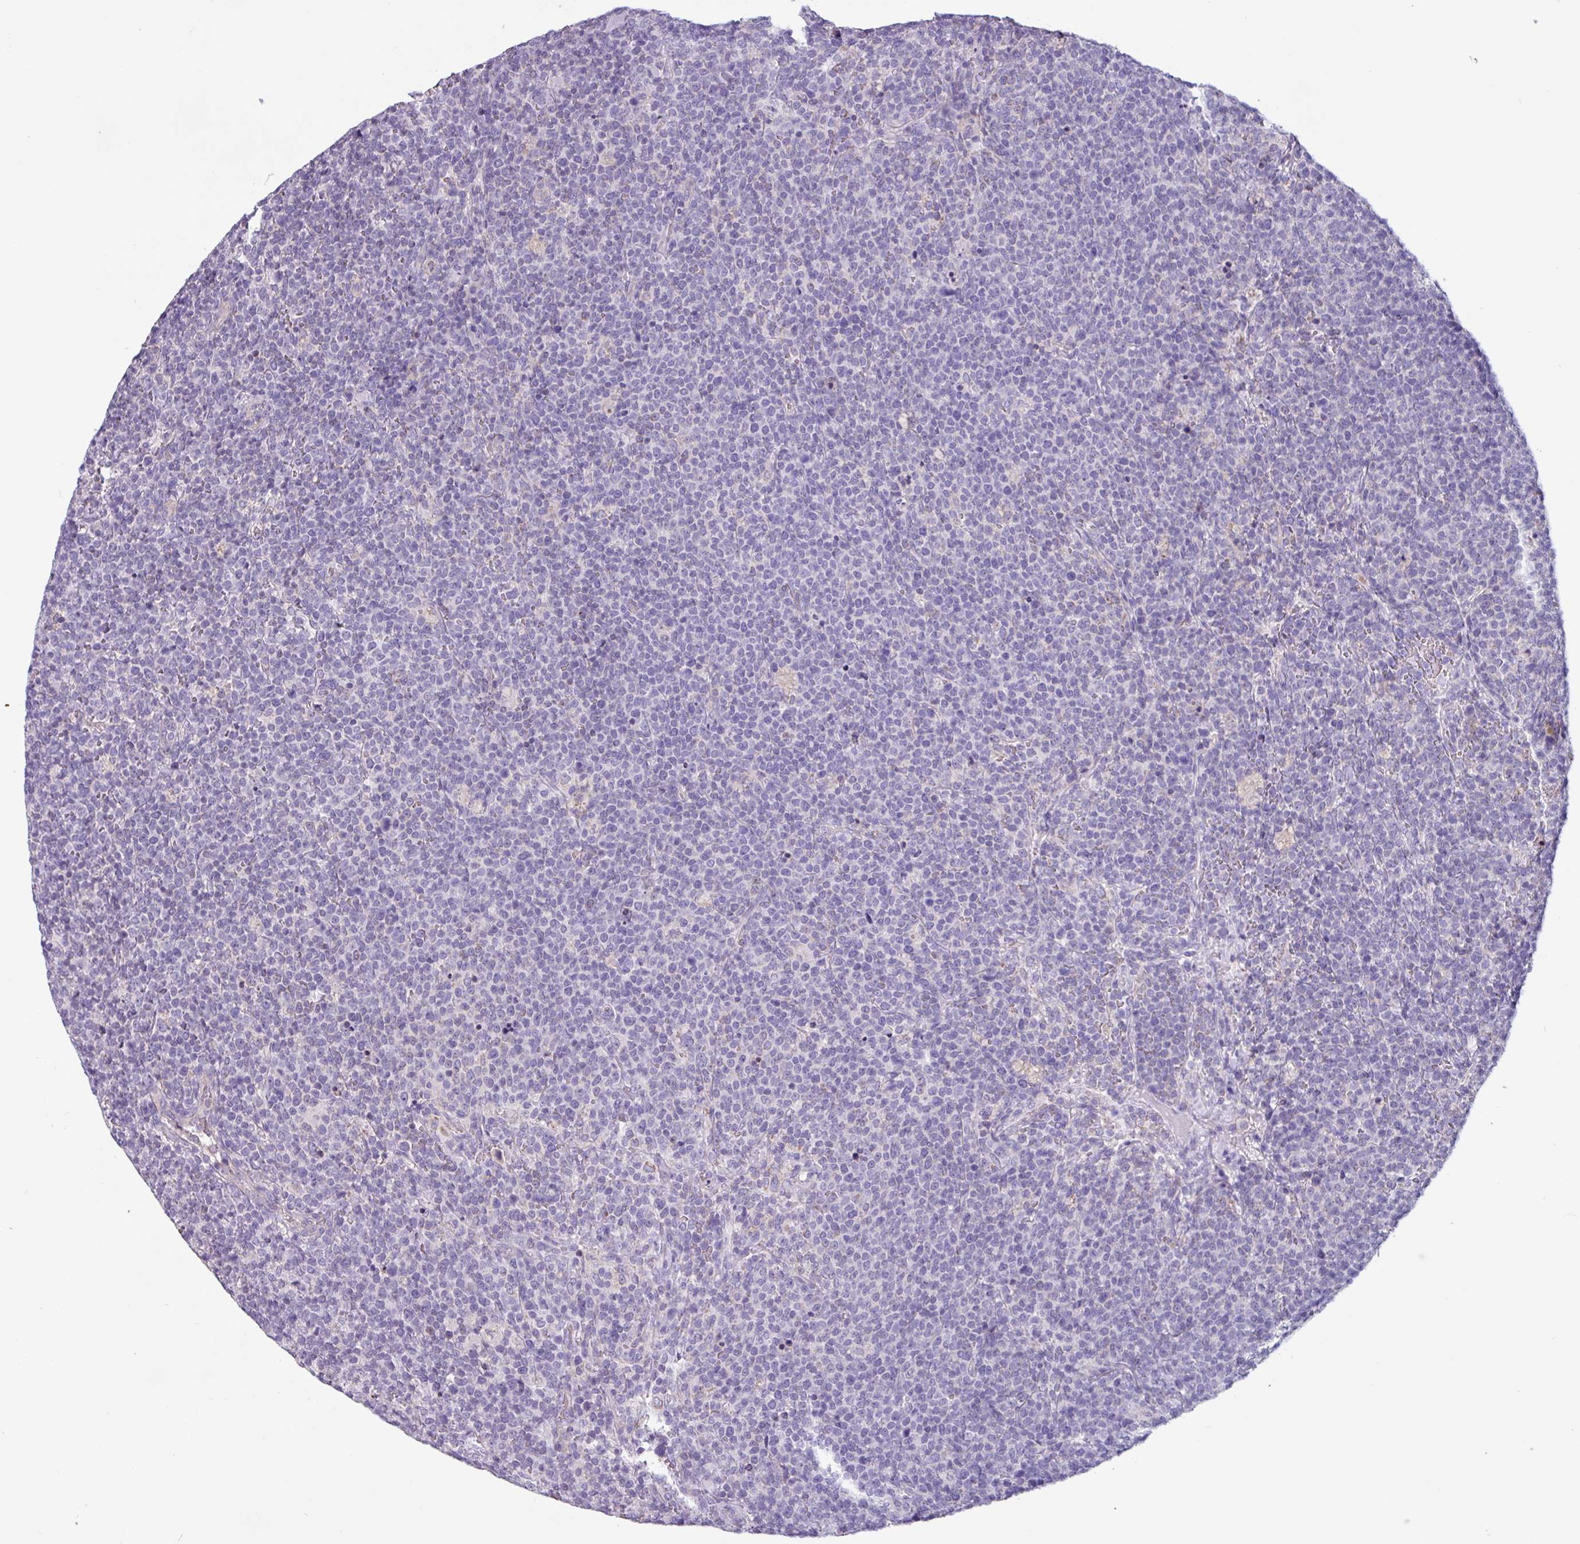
{"staining": {"intensity": "negative", "quantity": "none", "location": "none"}, "tissue": "lymphoma", "cell_type": "Tumor cells", "image_type": "cancer", "snomed": [{"axis": "morphology", "description": "Malignant lymphoma, non-Hodgkin's type, High grade"}, {"axis": "topography", "description": "Lymph node"}], "caption": "Image shows no significant protein positivity in tumor cells of lymphoma.", "gene": "CAMK1", "patient": {"sex": "male", "age": 61}}